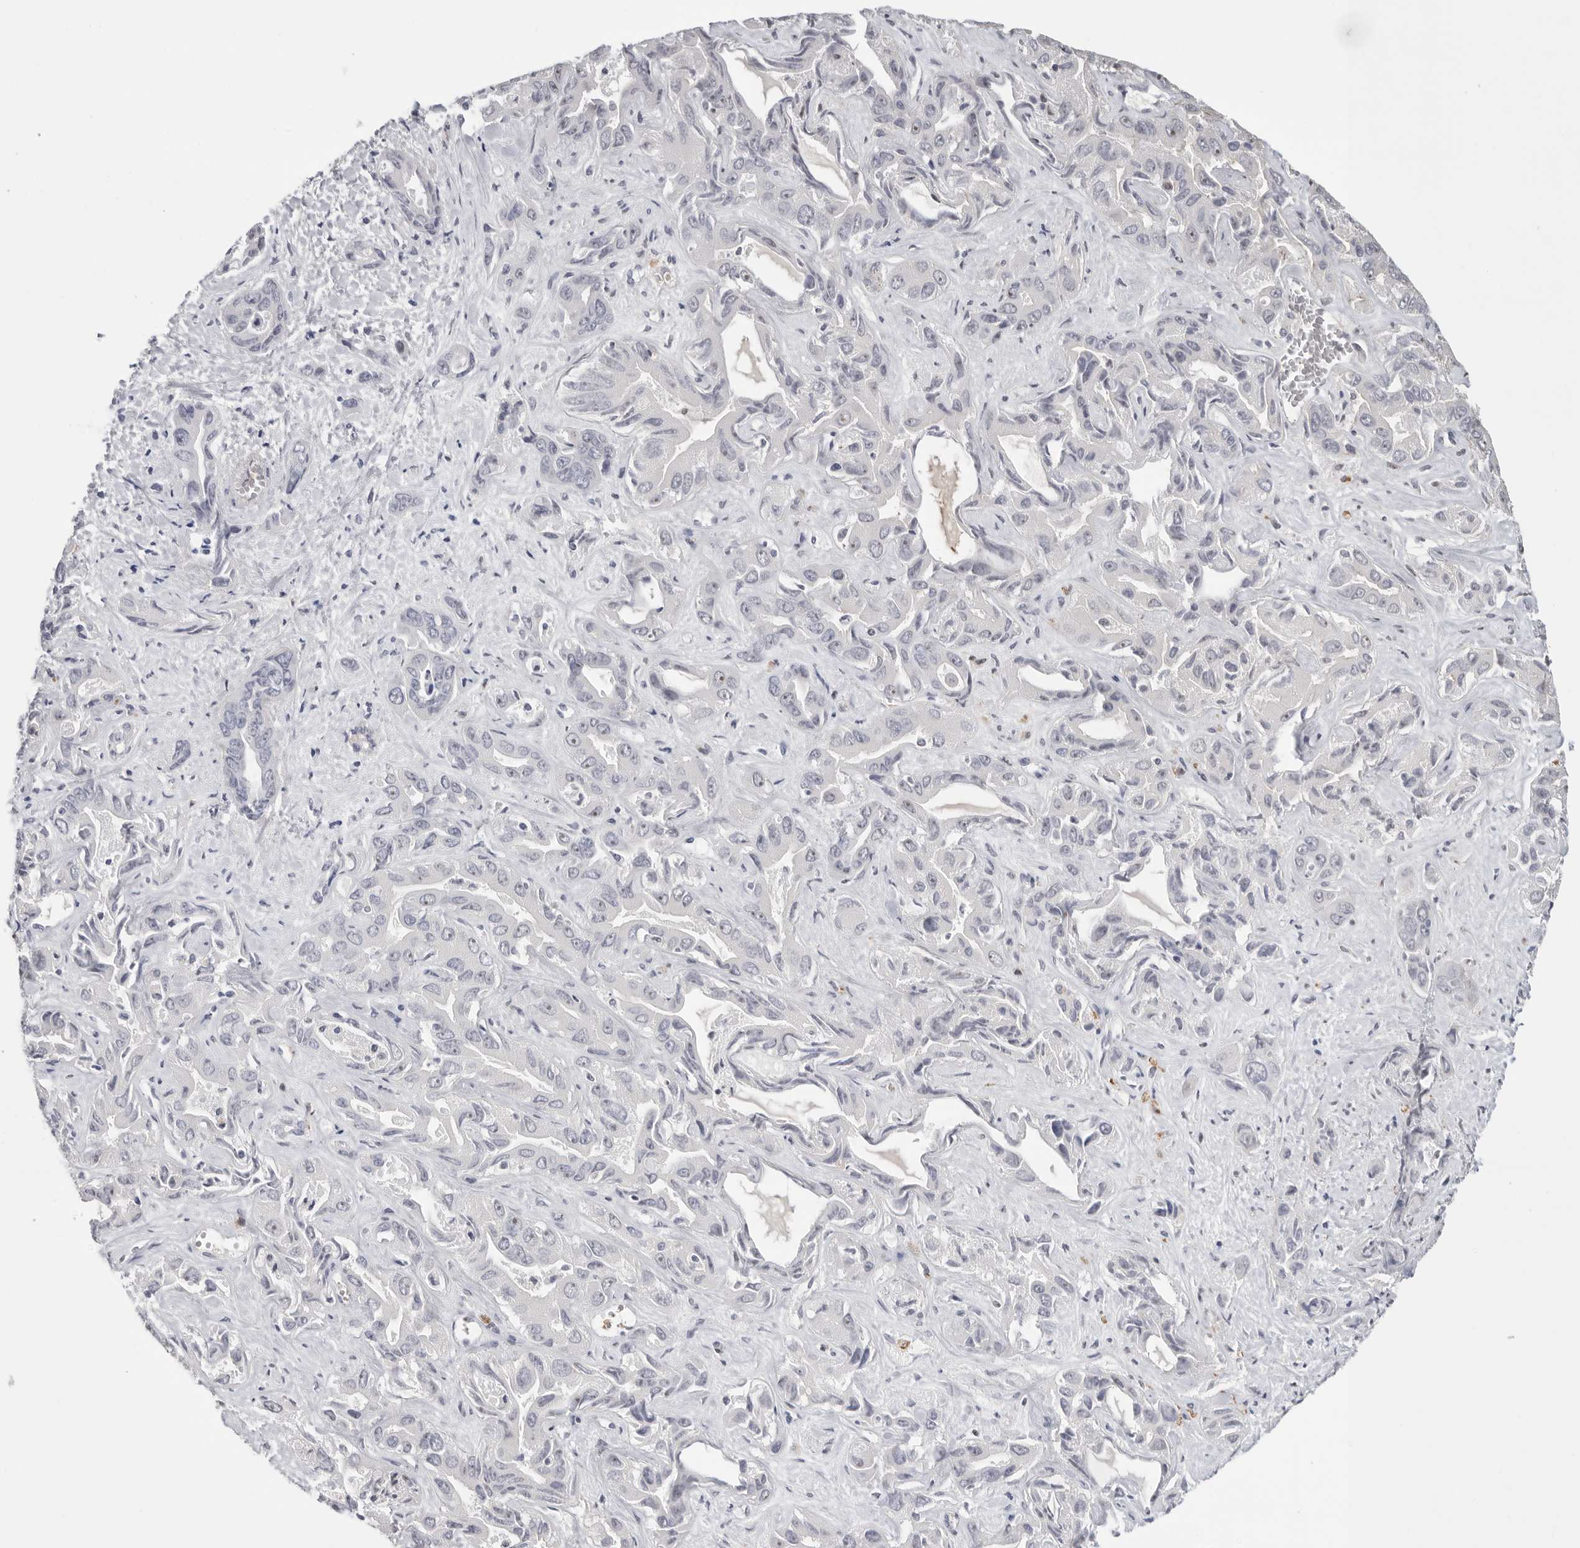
{"staining": {"intensity": "negative", "quantity": "none", "location": "none"}, "tissue": "liver cancer", "cell_type": "Tumor cells", "image_type": "cancer", "snomed": [{"axis": "morphology", "description": "Cholangiocarcinoma"}, {"axis": "topography", "description": "Liver"}], "caption": "An image of human liver cancer (cholangiocarcinoma) is negative for staining in tumor cells.", "gene": "KLK5", "patient": {"sex": "female", "age": 52}}